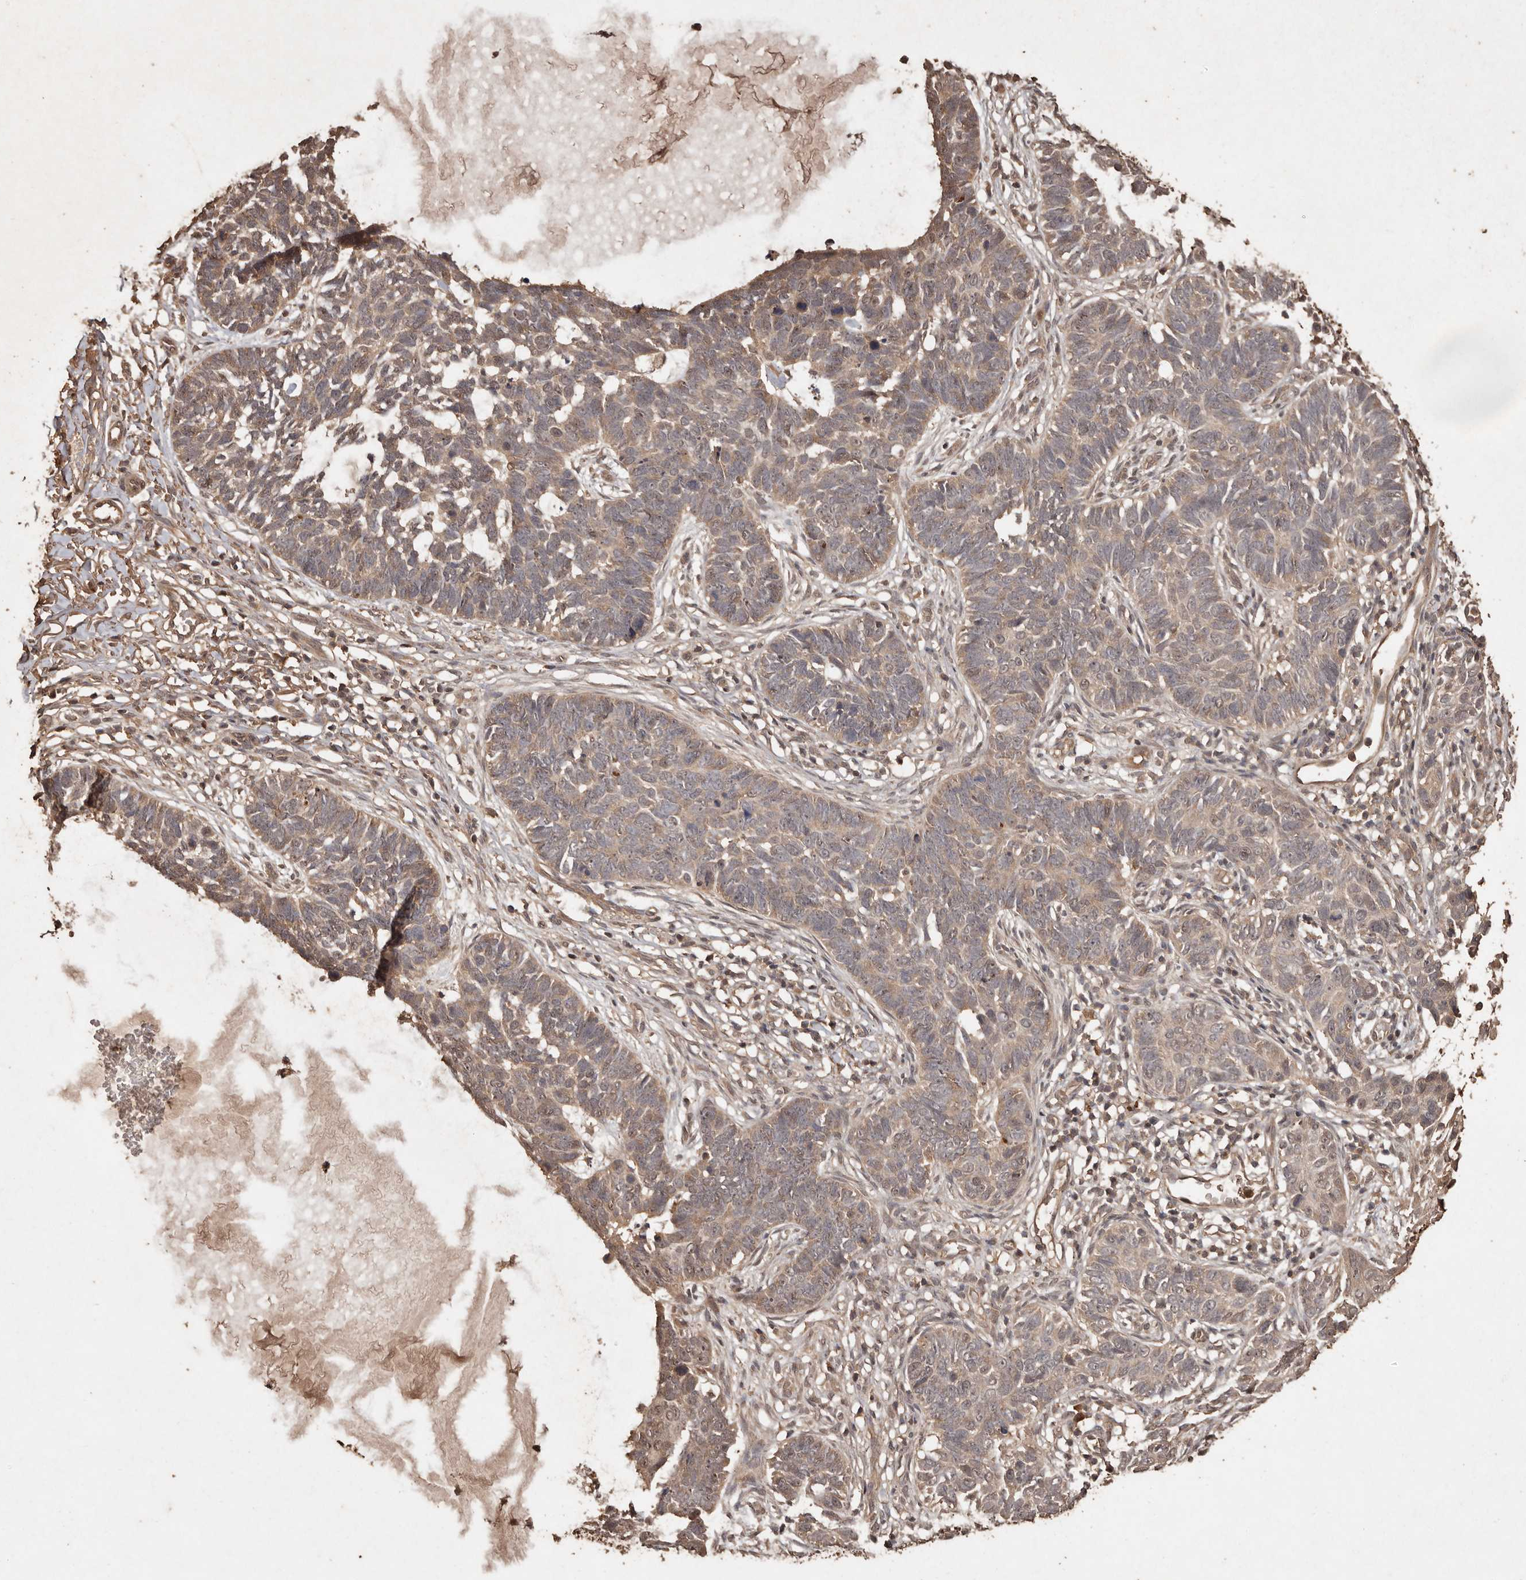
{"staining": {"intensity": "weak", "quantity": ">75%", "location": "cytoplasmic/membranous"}, "tissue": "skin cancer", "cell_type": "Tumor cells", "image_type": "cancer", "snomed": [{"axis": "morphology", "description": "Normal tissue, NOS"}, {"axis": "morphology", "description": "Basal cell carcinoma"}, {"axis": "topography", "description": "Skin"}], "caption": "Brown immunohistochemical staining in human skin cancer (basal cell carcinoma) displays weak cytoplasmic/membranous staining in approximately >75% of tumor cells.", "gene": "PKDCC", "patient": {"sex": "male", "age": 77}}